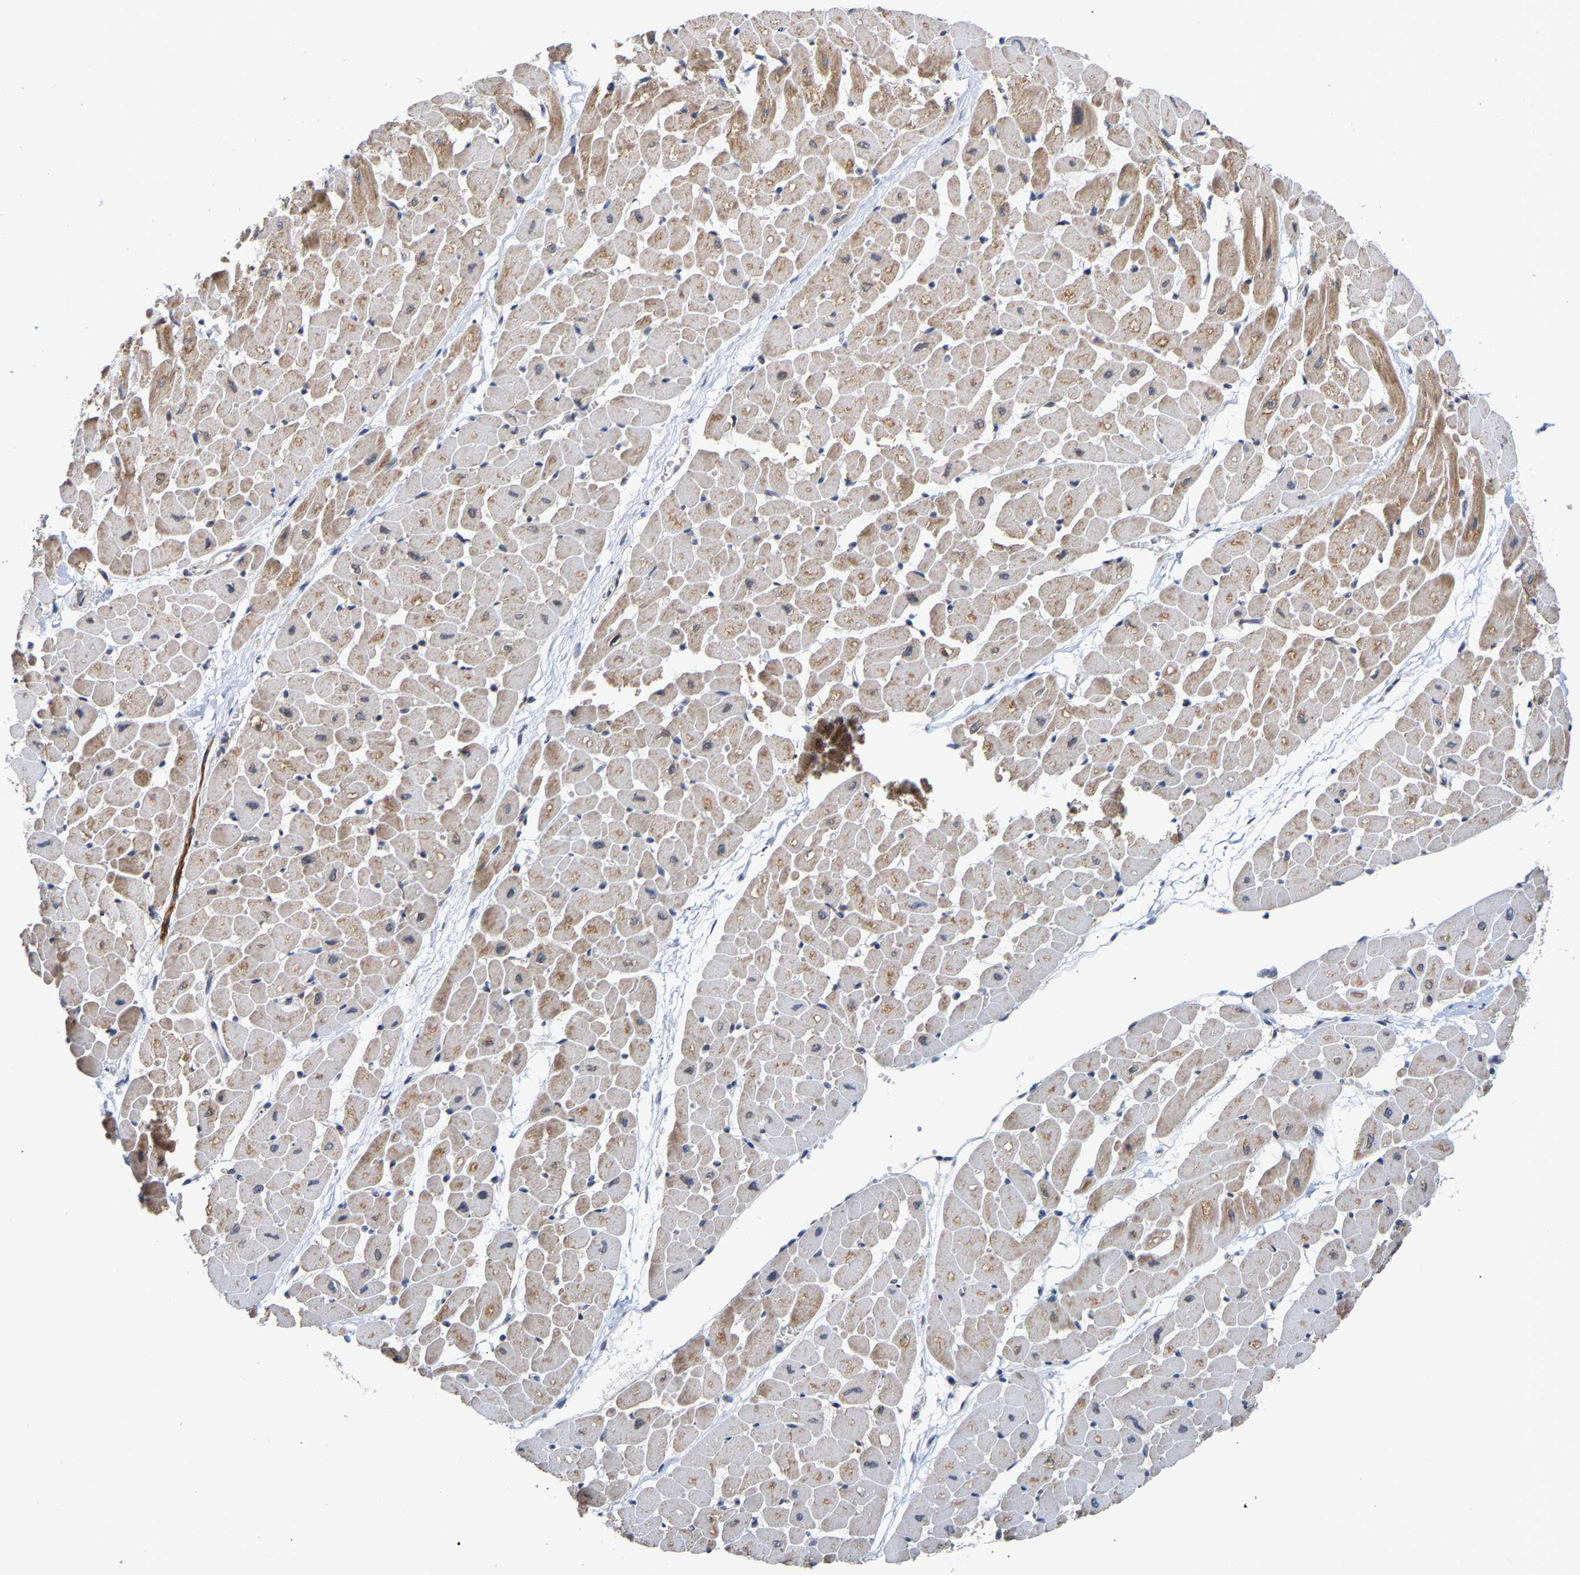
{"staining": {"intensity": "moderate", "quantity": ">75%", "location": "cytoplasmic/membranous"}, "tissue": "heart muscle", "cell_type": "Cardiomyocytes", "image_type": "normal", "snomed": [{"axis": "morphology", "description": "Normal tissue, NOS"}, {"axis": "topography", "description": "Heart"}], "caption": "Immunohistochemistry (IHC) micrograph of normal heart muscle: human heart muscle stained using IHC displays medium levels of moderate protein expression localized specifically in the cytoplasmic/membranous of cardiomyocytes, appearing as a cytoplasmic/membranous brown color.", "gene": "PCNT", "patient": {"sex": "male", "age": 45}}